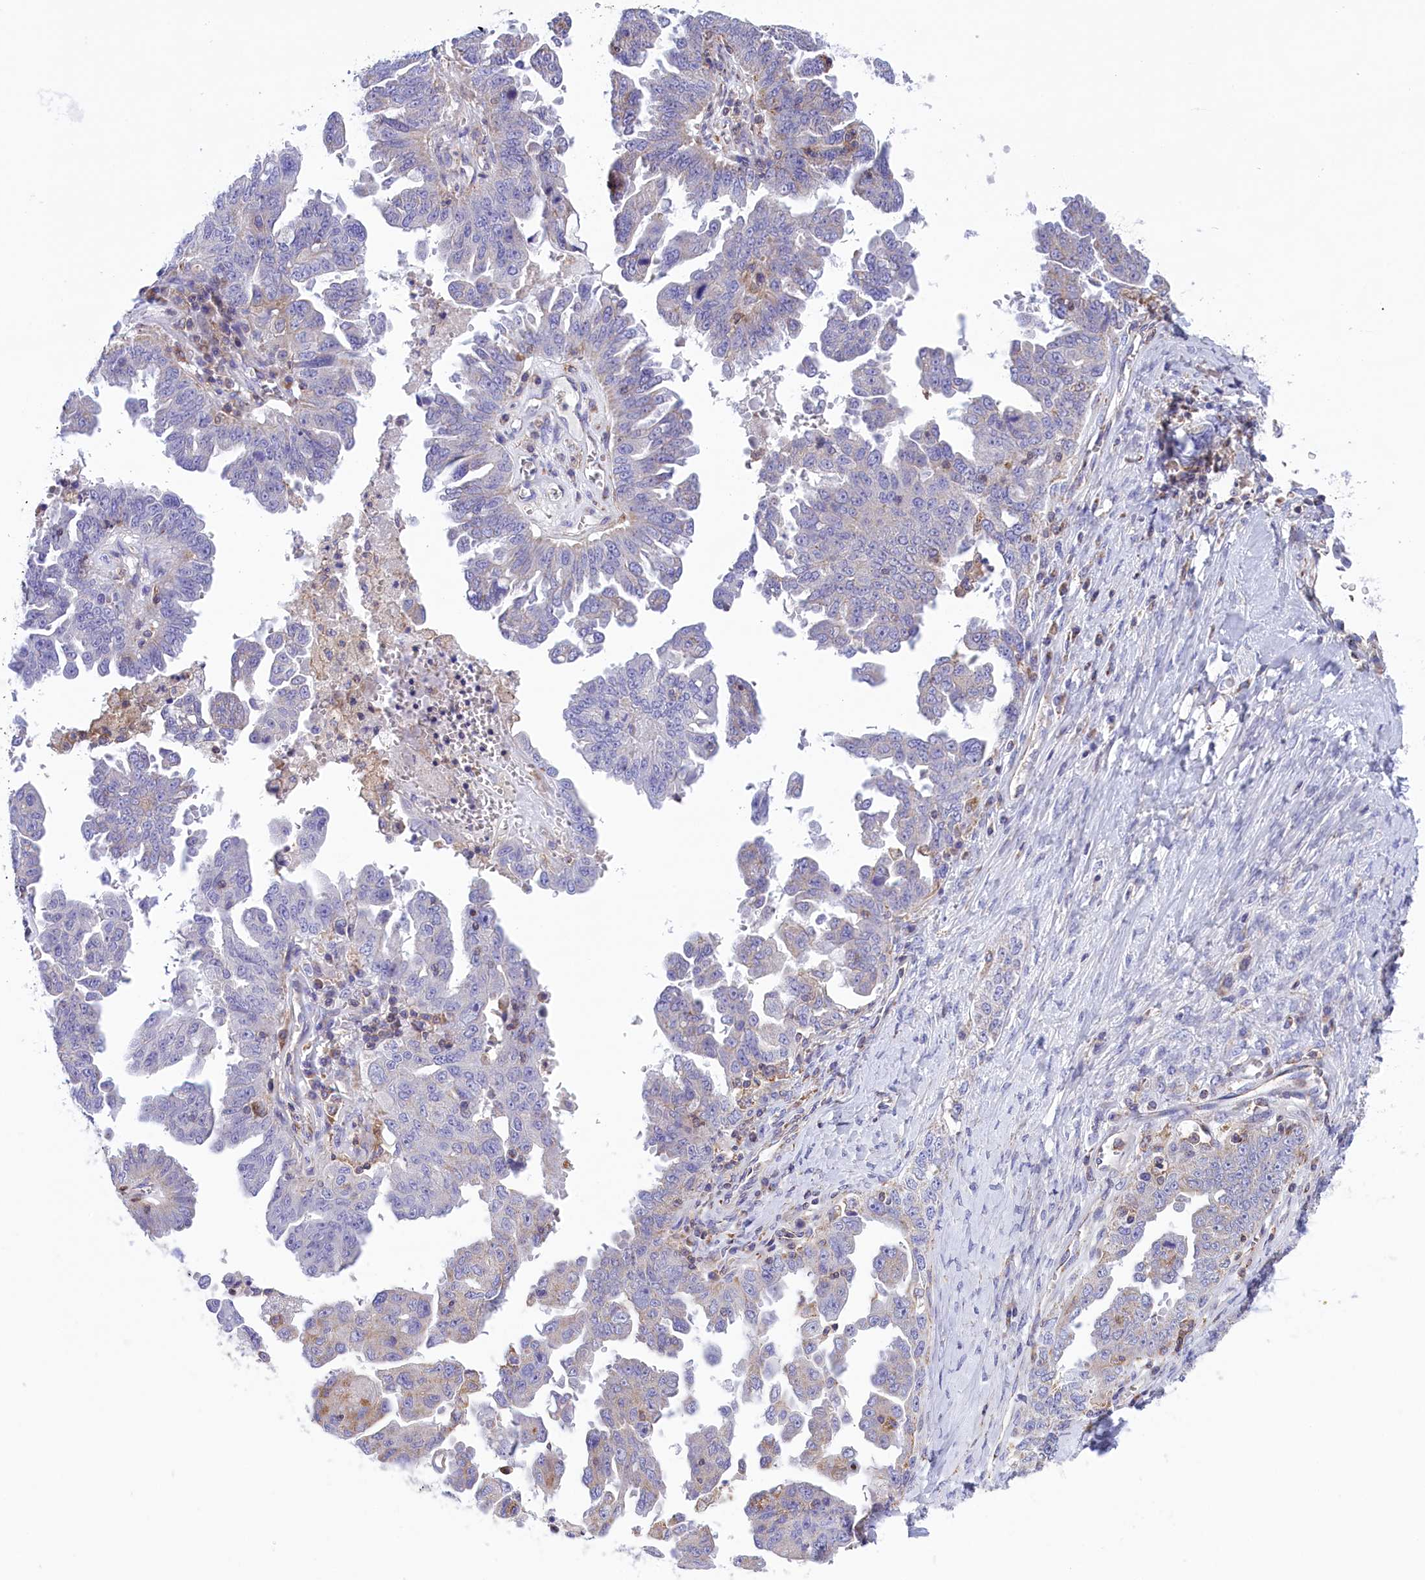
{"staining": {"intensity": "negative", "quantity": "none", "location": "none"}, "tissue": "ovarian cancer", "cell_type": "Tumor cells", "image_type": "cancer", "snomed": [{"axis": "morphology", "description": "Carcinoma, endometroid"}, {"axis": "topography", "description": "Ovary"}], "caption": "Immunohistochemistry photomicrograph of human ovarian endometroid carcinoma stained for a protein (brown), which reveals no positivity in tumor cells.", "gene": "CORO7-PAM16", "patient": {"sex": "female", "age": 62}}